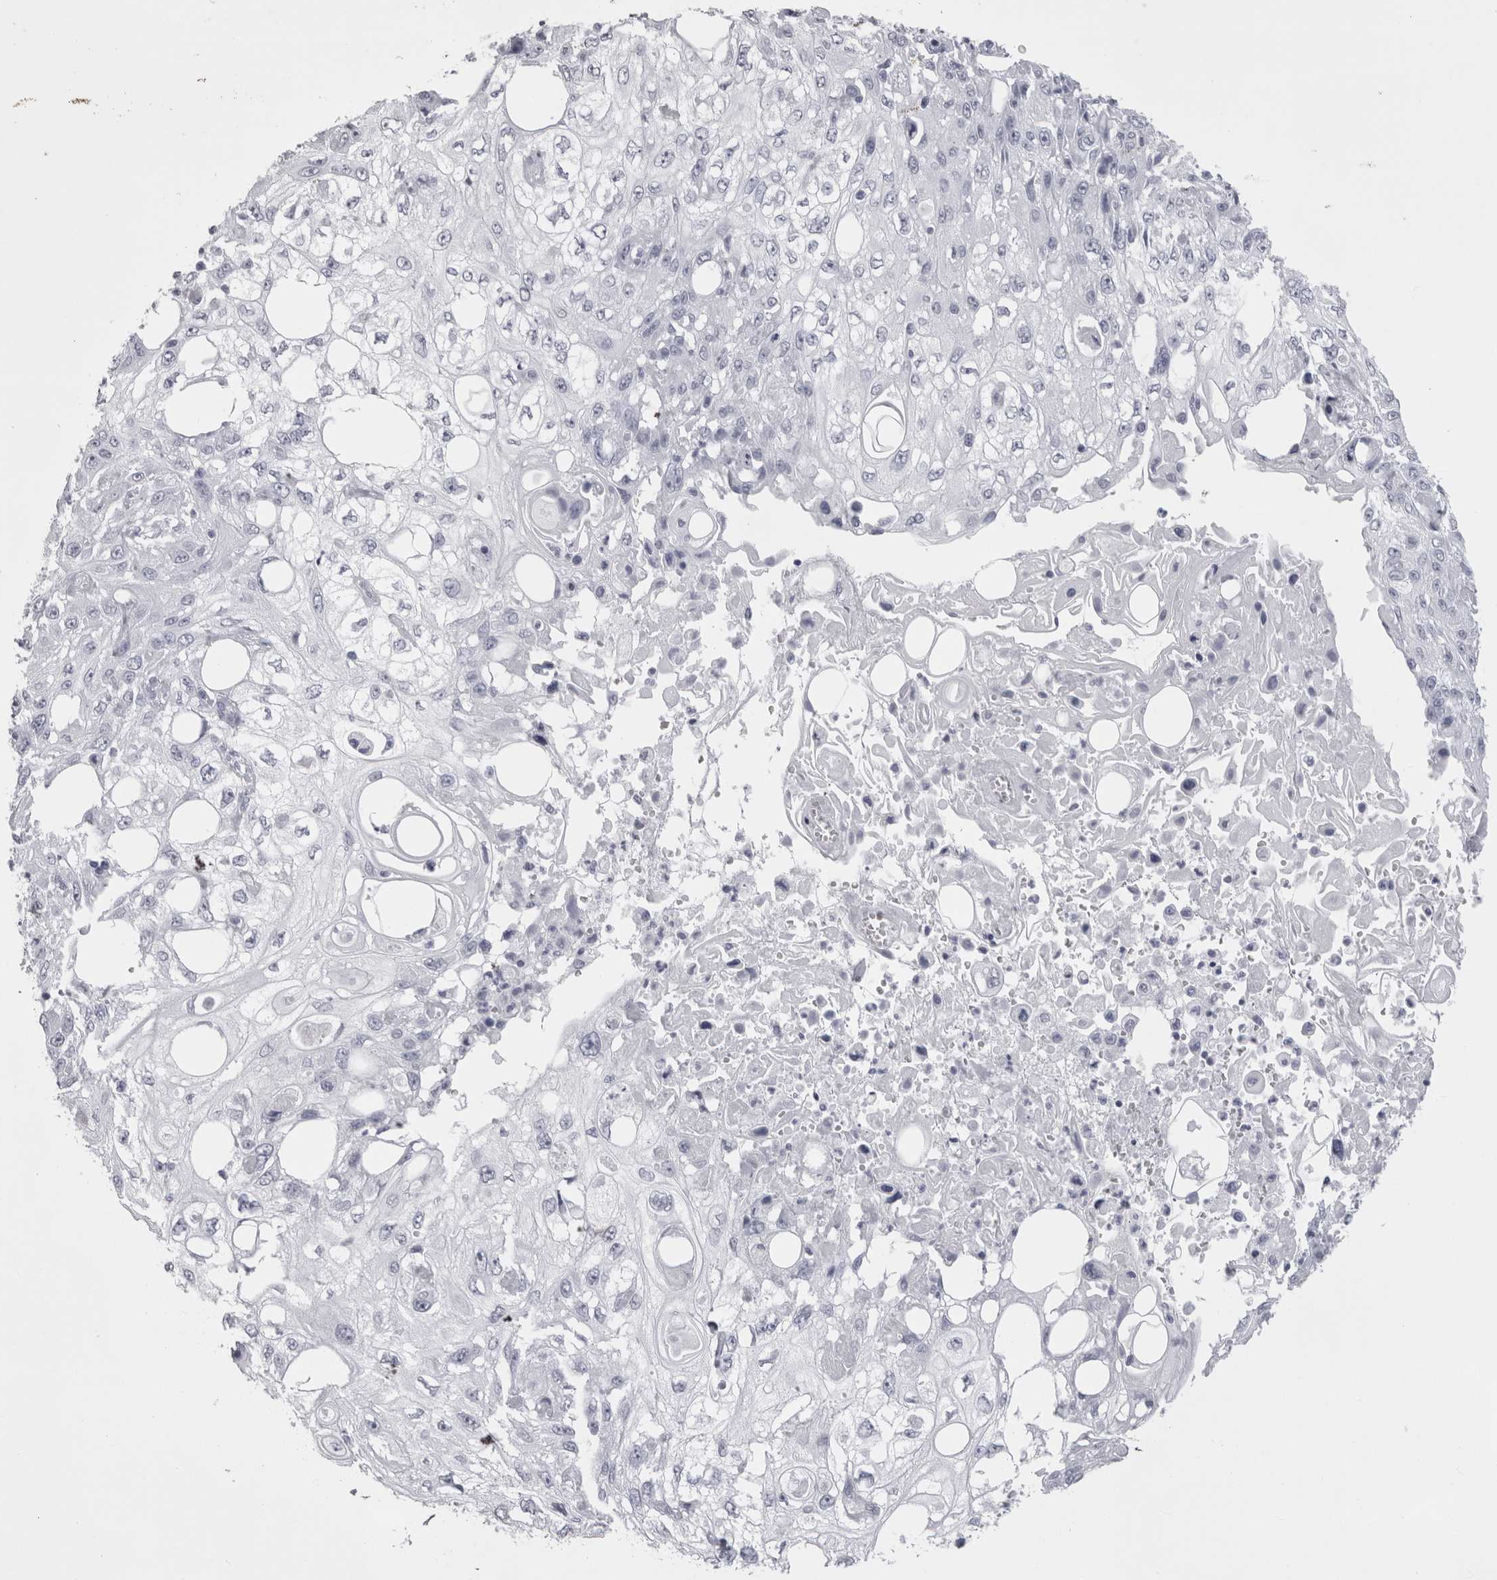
{"staining": {"intensity": "negative", "quantity": "none", "location": "none"}, "tissue": "skin cancer", "cell_type": "Tumor cells", "image_type": "cancer", "snomed": [{"axis": "morphology", "description": "Squamous cell carcinoma, NOS"}, {"axis": "topography", "description": "Skin"}], "caption": "IHC micrograph of neoplastic tissue: human squamous cell carcinoma (skin) stained with DAB (3,3'-diaminobenzidine) exhibits no significant protein staining in tumor cells.", "gene": "SKAP1", "patient": {"sex": "male", "age": 75}}